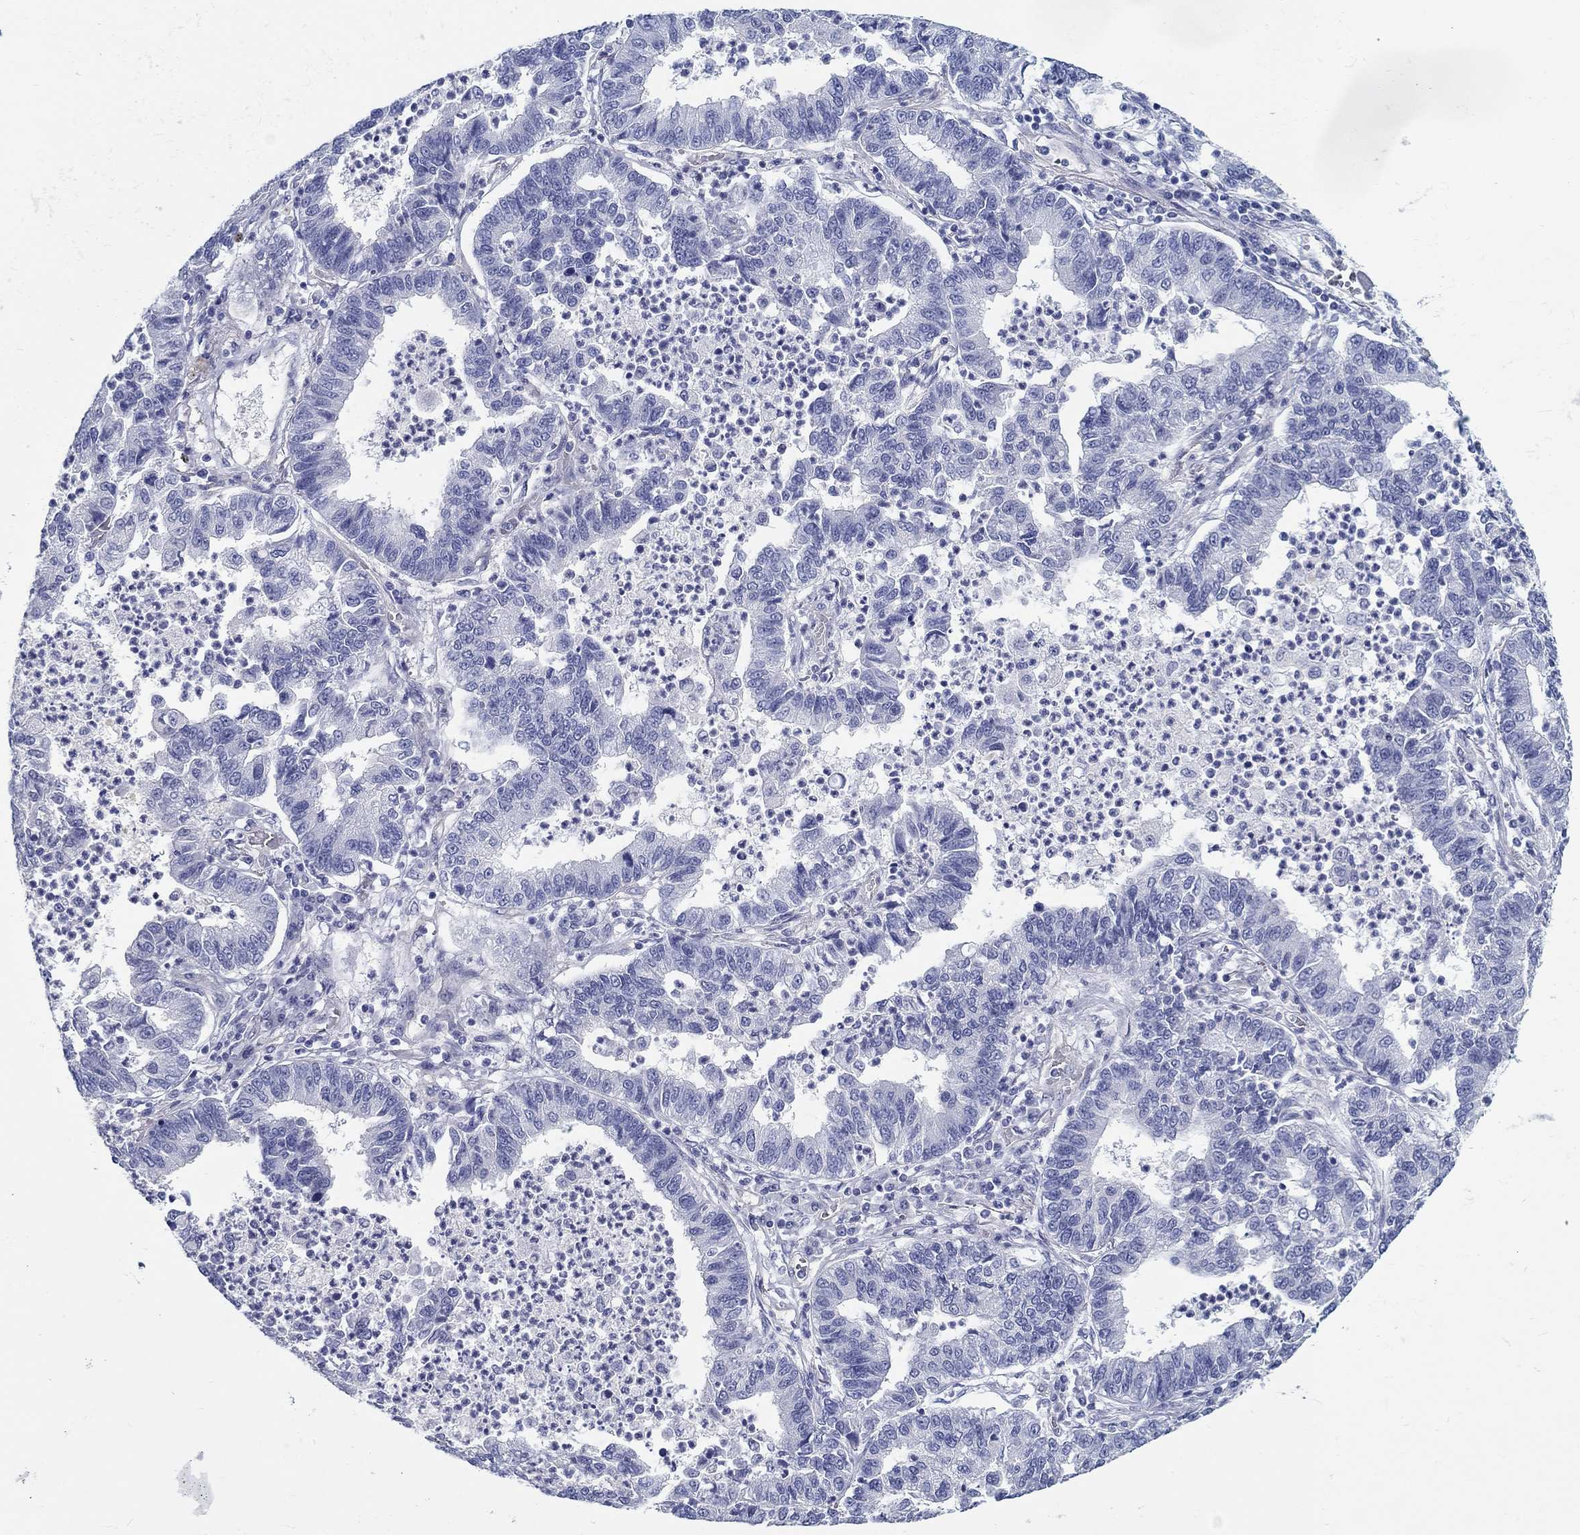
{"staining": {"intensity": "negative", "quantity": "none", "location": "none"}, "tissue": "lung cancer", "cell_type": "Tumor cells", "image_type": "cancer", "snomed": [{"axis": "morphology", "description": "Adenocarcinoma, NOS"}, {"axis": "topography", "description": "Lung"}], "caption": "Lung adenocarcinoma was stained to show a protein in brown. There is no significant positivity in tumor cells.", "gene": "CRYGD", "patient": {"sex": "female", "age": 57}}